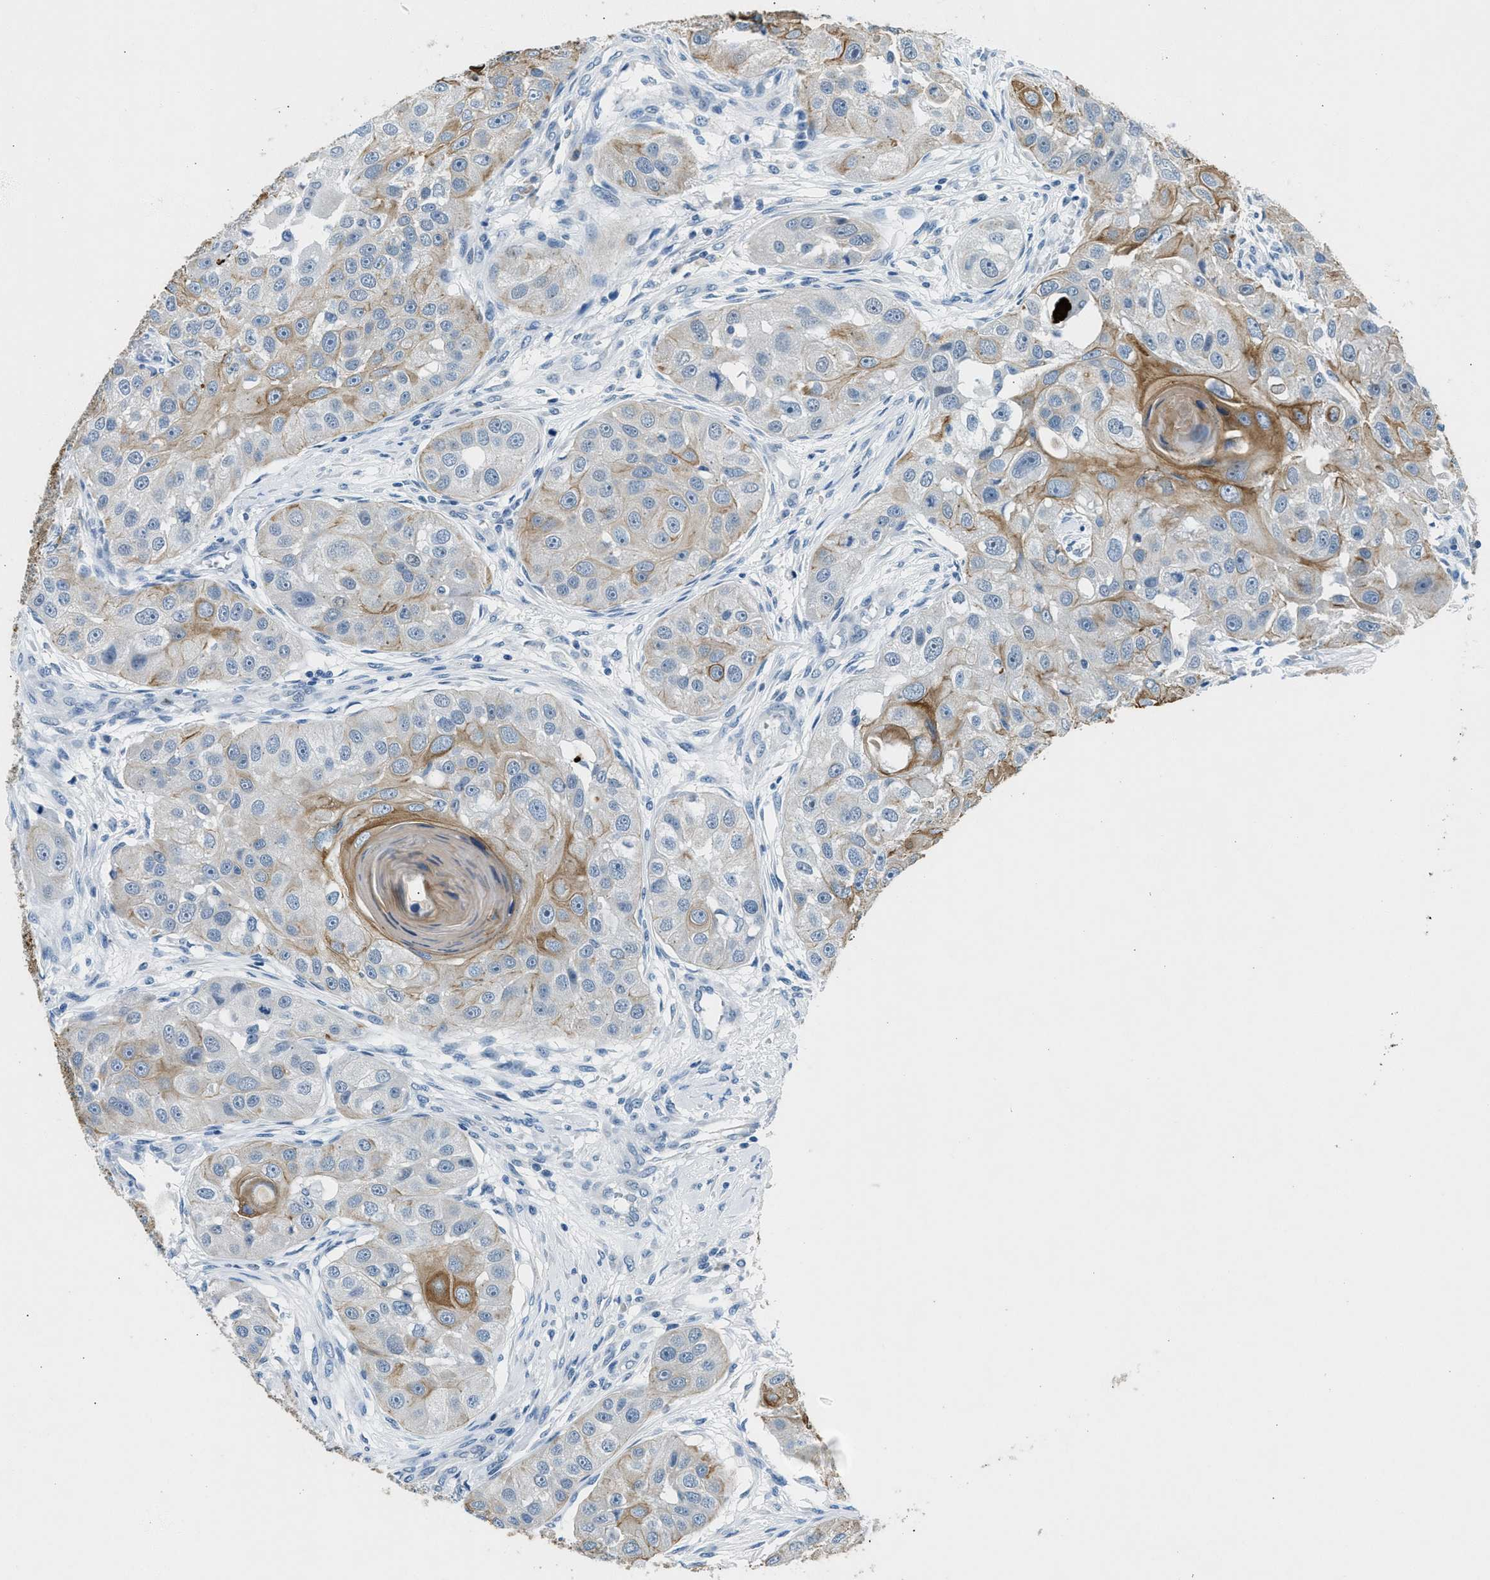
{"staining": {"intensity": "moderate", "quantity": "25%-75%", "location": "cytoplasmic/membranous"}, "tissue": "head and neck cancer", "cell_type": "Tumor cells", "image_type": "cancer", "snomed": [{"axis": "morphology", "description": "Normal tissue, NOS"}, {"axis": "morphology", "description": "Squamous cell carcinoma, NOS"}, {"axis": "topography", "description": "Skeletal muscle"}, {"axis": "topography", "description": "Head-Neck"}], "caption": "Immunohistochemical staining of head and neck cancer displays medium levels of moderate cytoplasmic/membranous protein expression in about 25%-75% of tumor cells. Using DAB (3,3'-diaminobenzidine) (brown) and hematoxylin (blue) stains, captured at high magnification using brightfield microscopy.", "gene": "CFAP20", "patient": {"sex": "male", "age": 51}}